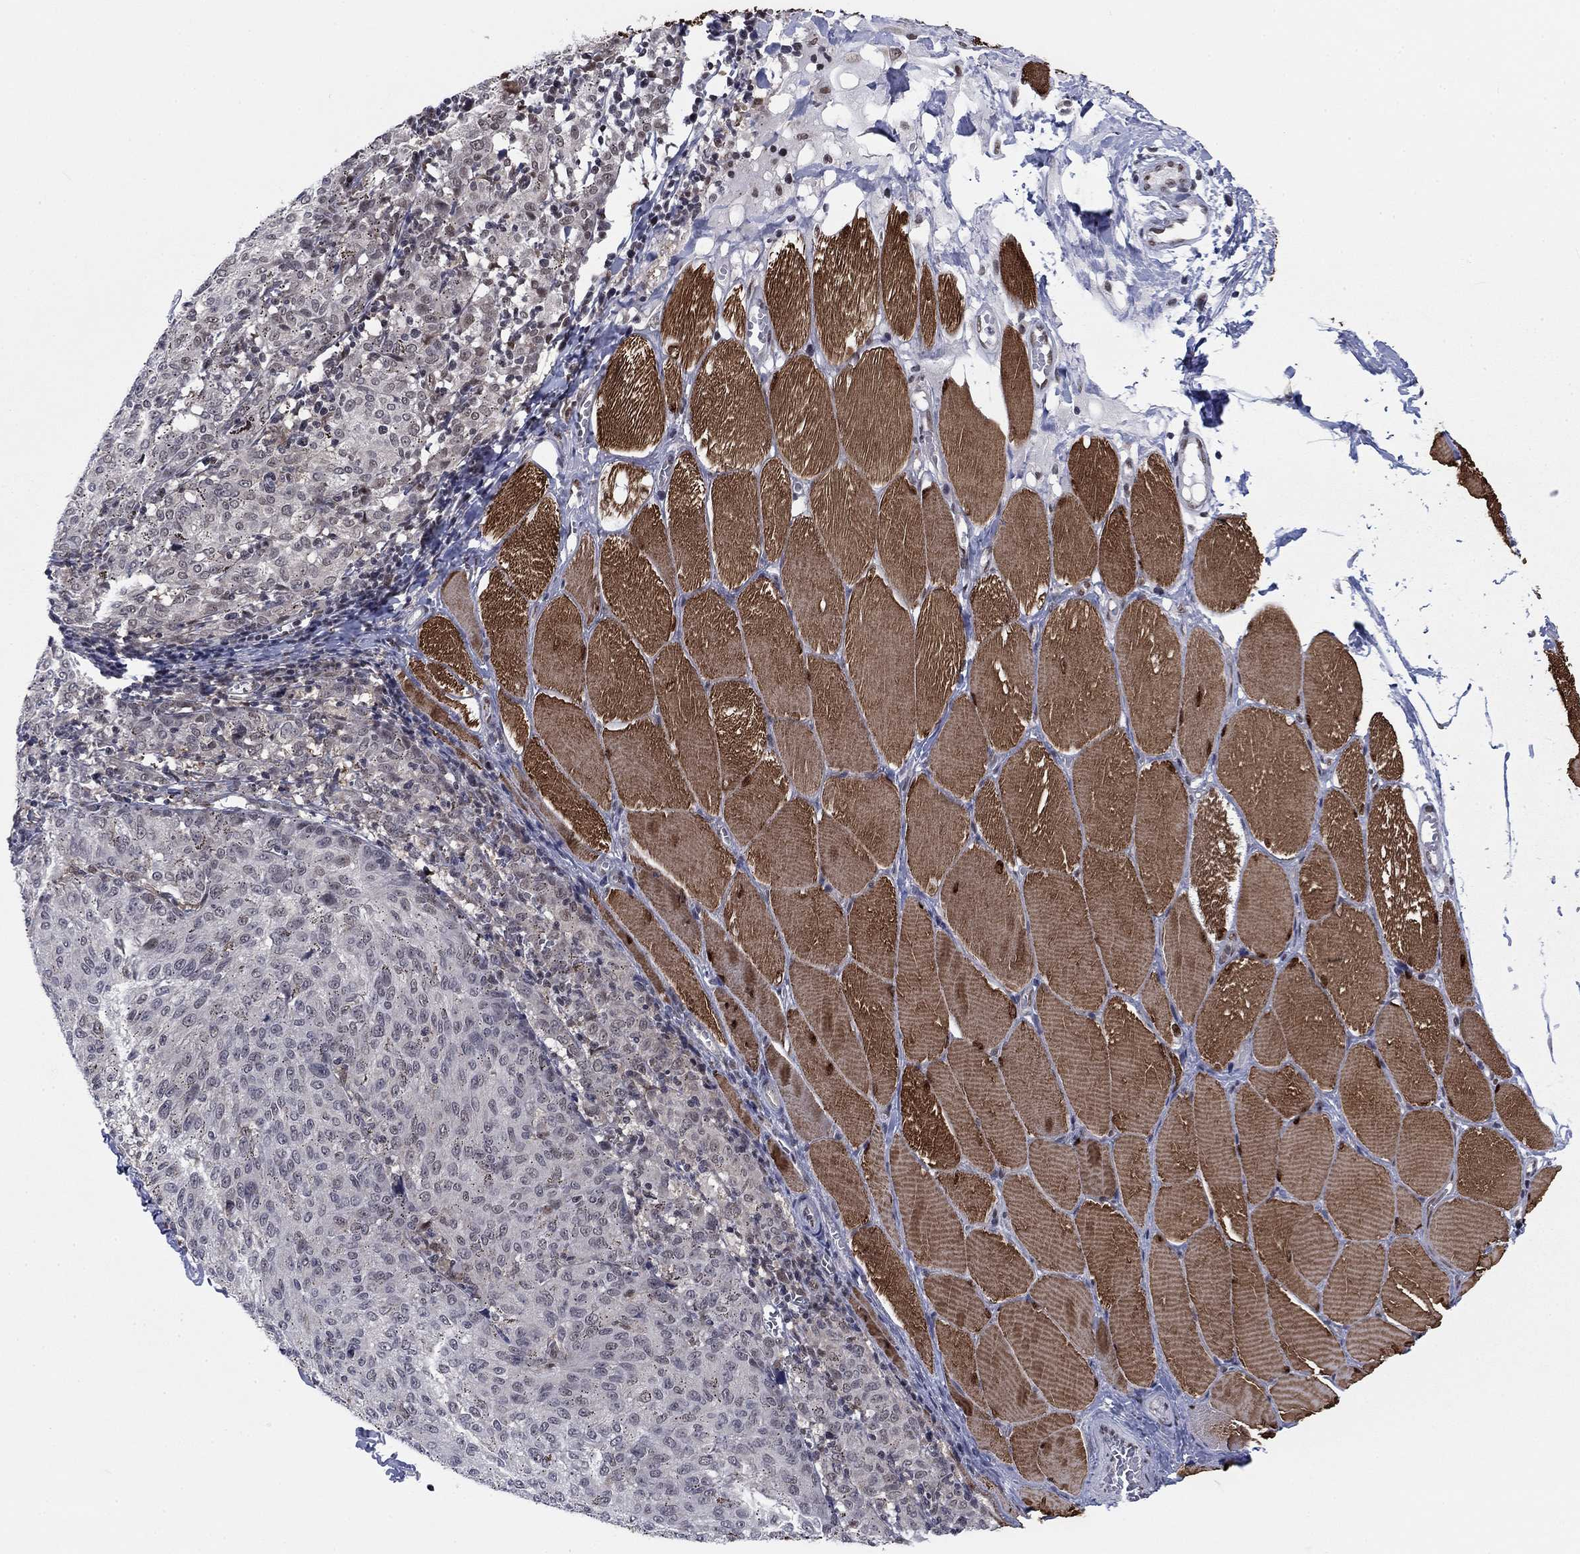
{"staining": {"intensity": "negative", "quantity": "none", "location": "none"}, "tissue": "melanoma", "cell_type": "Tumor cells", "image_type": "cancer", "snomed": [{"axis": "morphology", "description": "Malignant melanoma, NOS"}, {"axis": "topography", "description": "Skin"}], "caption": "Immunohistochemistry micrograph of neoplastic tissue: melanoma stained with DAB demonstrates no significant protein staining in tumor cells.", "gene": "FYTTD1", "patient": {"sex": "female", "age": 72}}